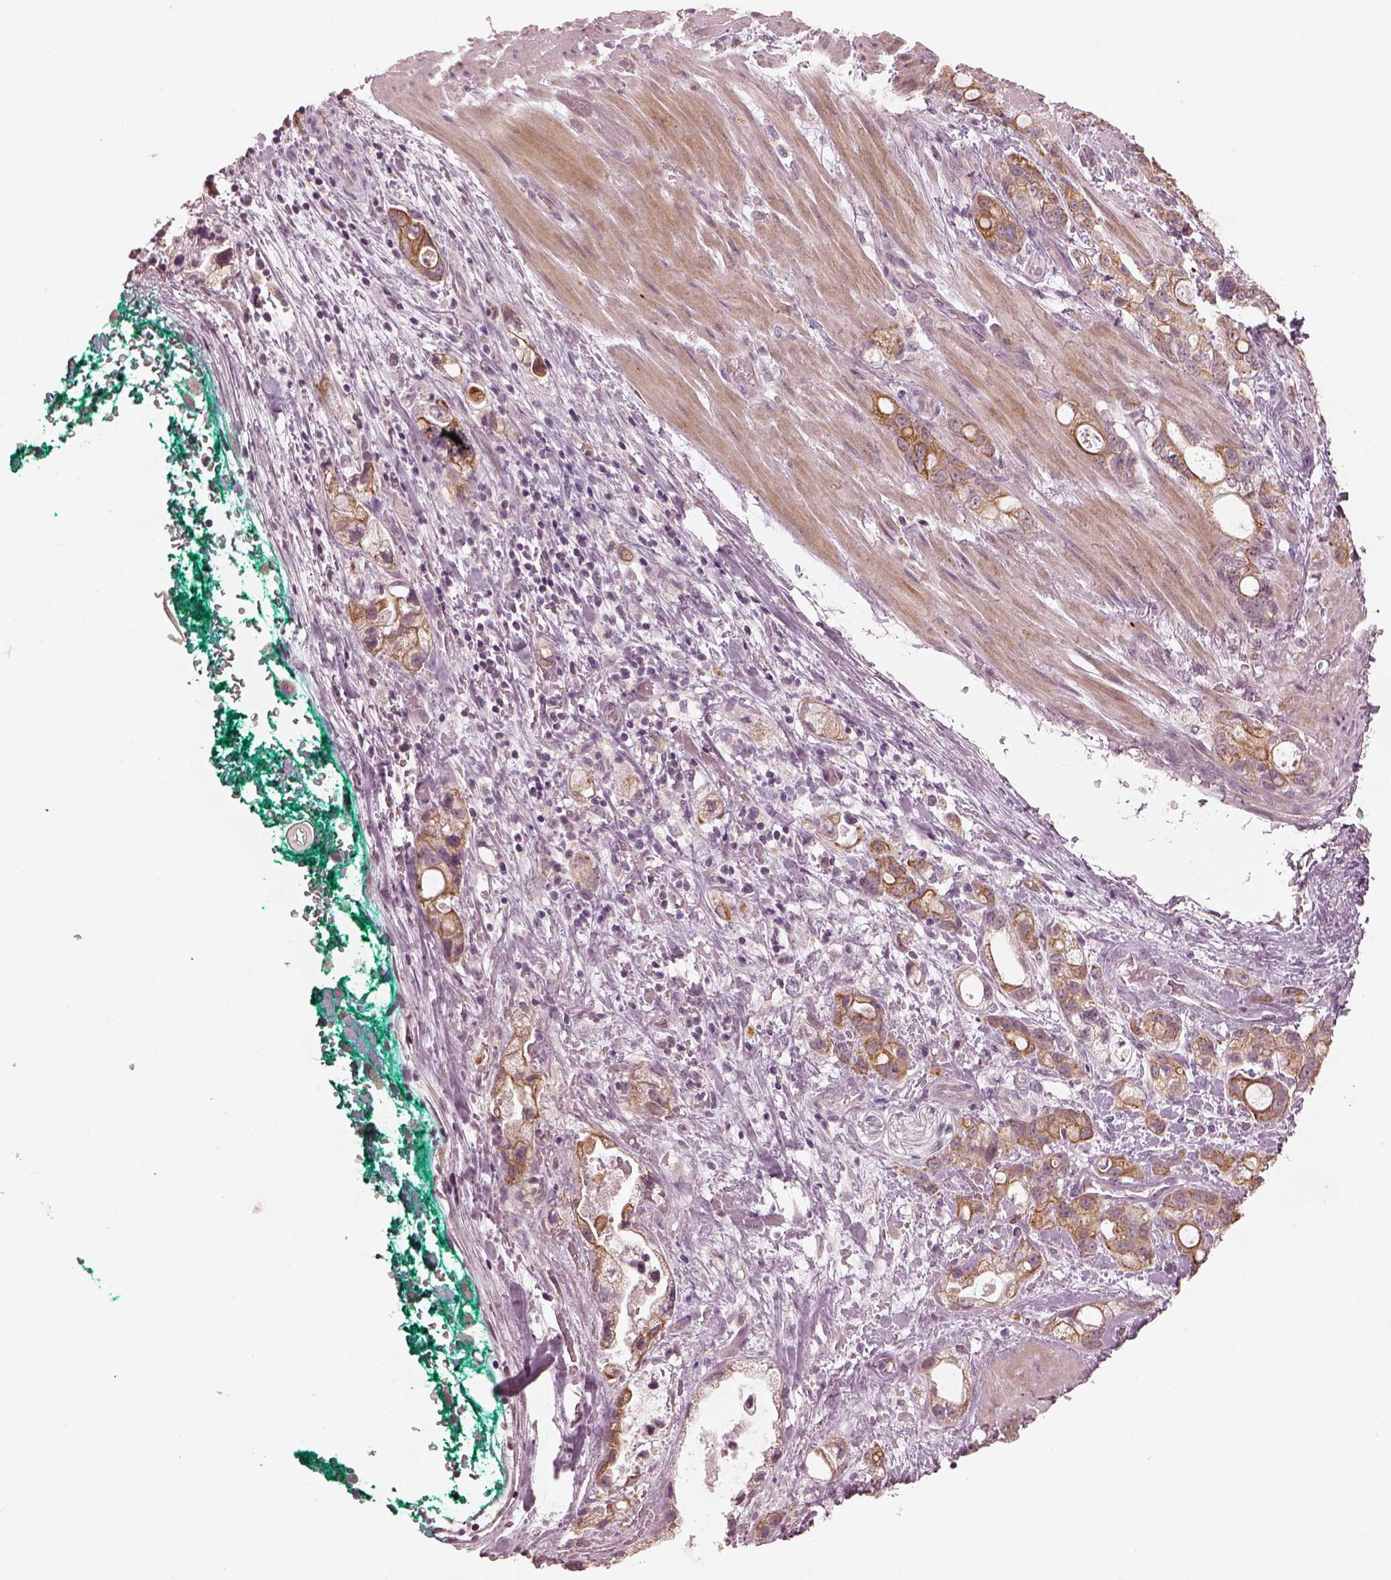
{"staining": {"intensity": "weak", "quantity": "25%-75%", "location": "cytoplasmic/membranous"}, "tissue": "stomach cancer", "cell_type": "Tumor cells", "image_type": "cancer", "snomed": [{"axis": "morphology", "description": "Adenocarcinoma, NOS"}, {"axis": "topography", "description": "Stomach"}], "caption": "Immunohistochemical staining of human adenocarcinoma (stomach) shows low levels of weak cytoplasmic/membranous positivity in about 25%-75% of tumor cells.", "gene": "SLC25A46", "patient": {"sex": "male", "age": 63}}